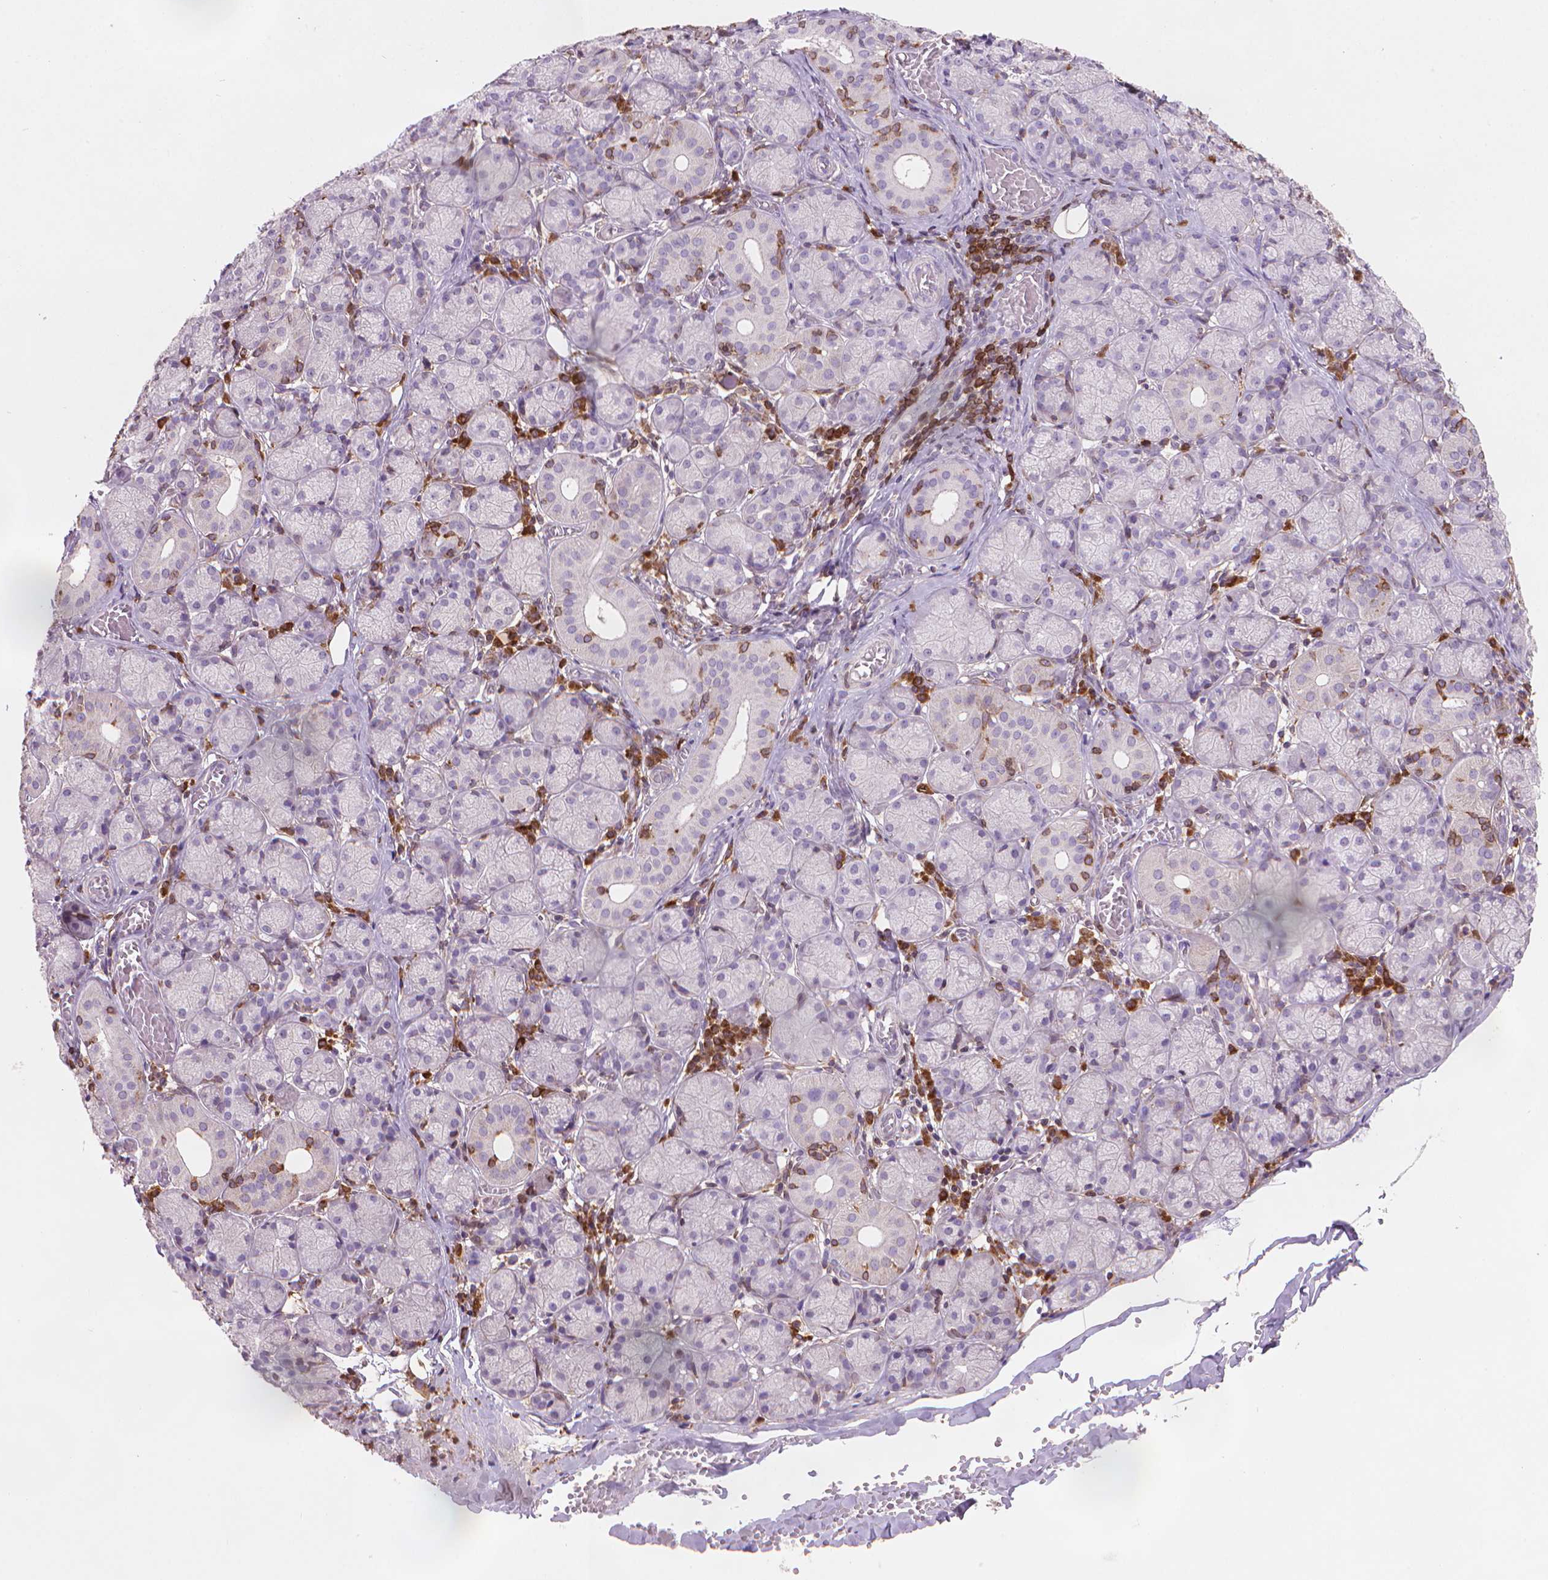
{"staining": {"intensity": "negative", "quantity": "none", "location": "none"}, "tissue": "salivary gland", "cell_type": "Glandular cells", "image_type": "normal", "snomed": [{"axis": "morphology", "description": "Normal tissue, NOS"}, {"axis": "topography", "description": "Salivary gland"}, {"axis": "topography", "description": "Peripheral nerve tissue"}], "caption": "Immunohistochemistry (IHC) of benign human salivary gland demonstrates no staining in glandular cells.", "gene": "BCL2", "patient": {"sex": "female", "age": 24}}